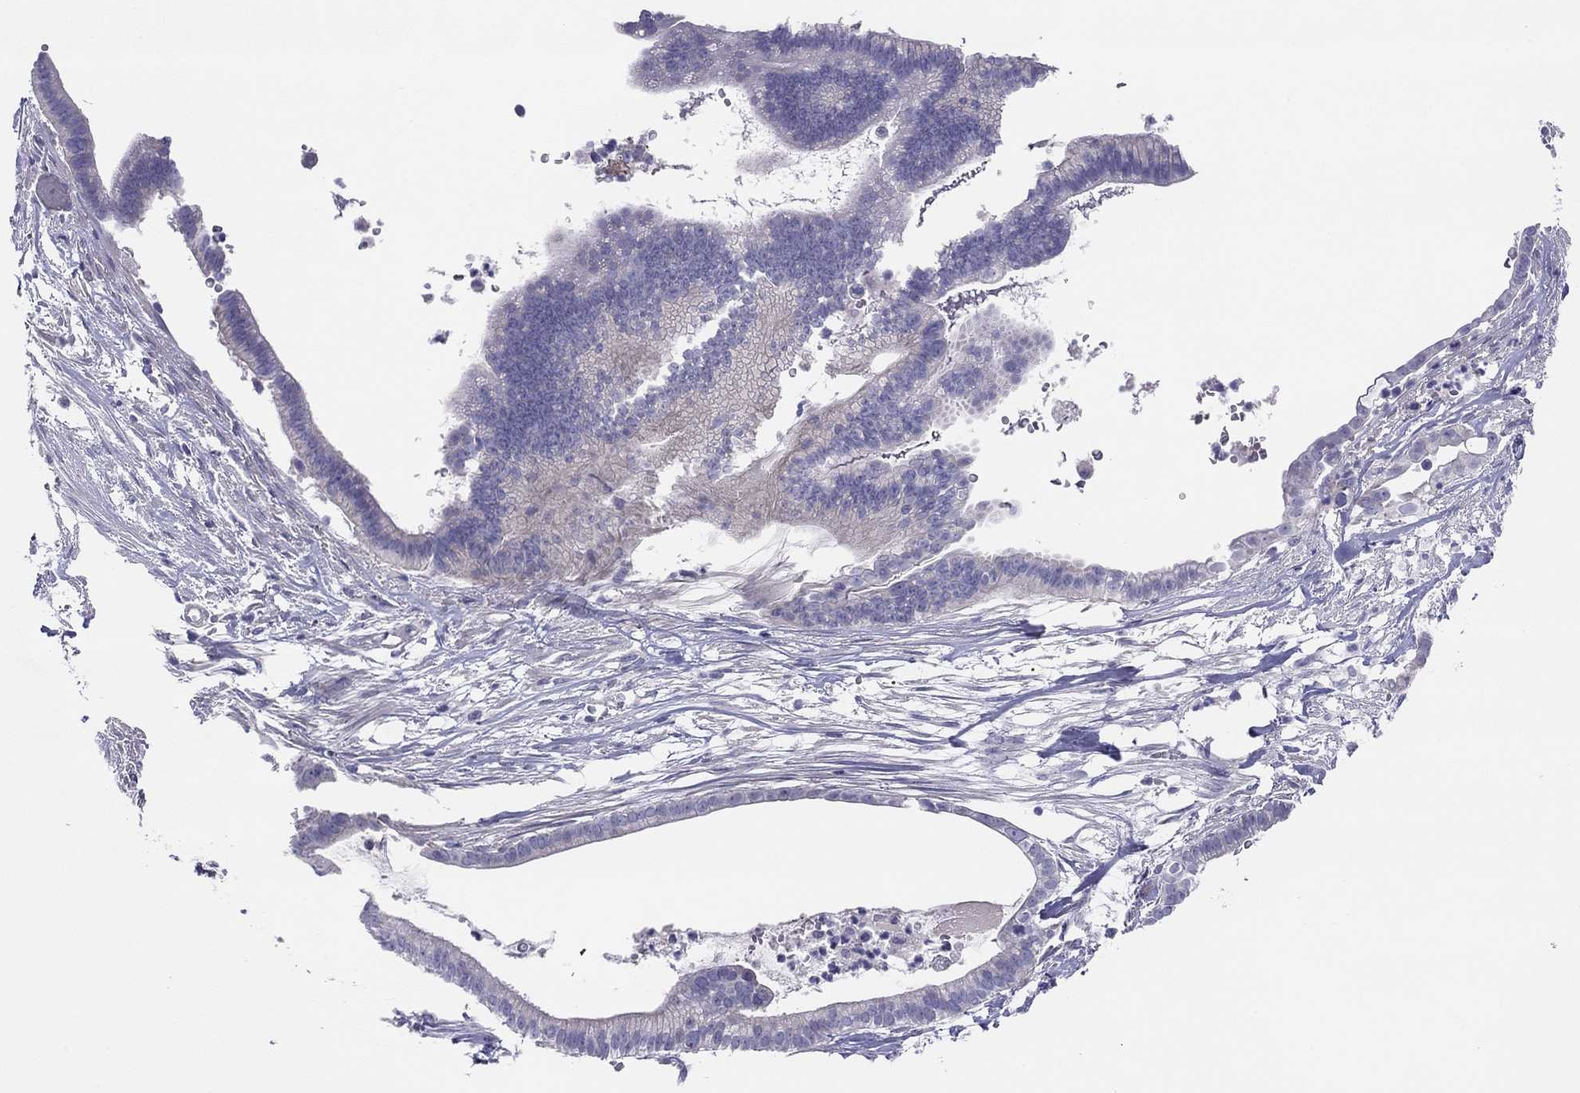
{"staining": {"intensity": "negative", "quantity": "none", "location": "none"}, "tissue": "pancreatic cancer", "cell_type": "Tumor cells", "image_type": "cancer", "snomed": [{"axis": "morphology", "description": "Adenocarcinoma, NOS"}, {"axis": "topography", "description": "Pancreas"}], "caption": "High magnification brightfield microscopy of pancreatic cancer stained with DAB (3,3'-diaminobenzidine) (brown) and counterstained with hematoxylin (blue): tumor cells show no significant expression. The staining is performed using DAB (3,3'-diaminobenzidine) brown chromogen with nuclei counter-stained in using hematoxylin.", "gene": "MGAT4C", "patient": {"sex": "male", "age": 61}}